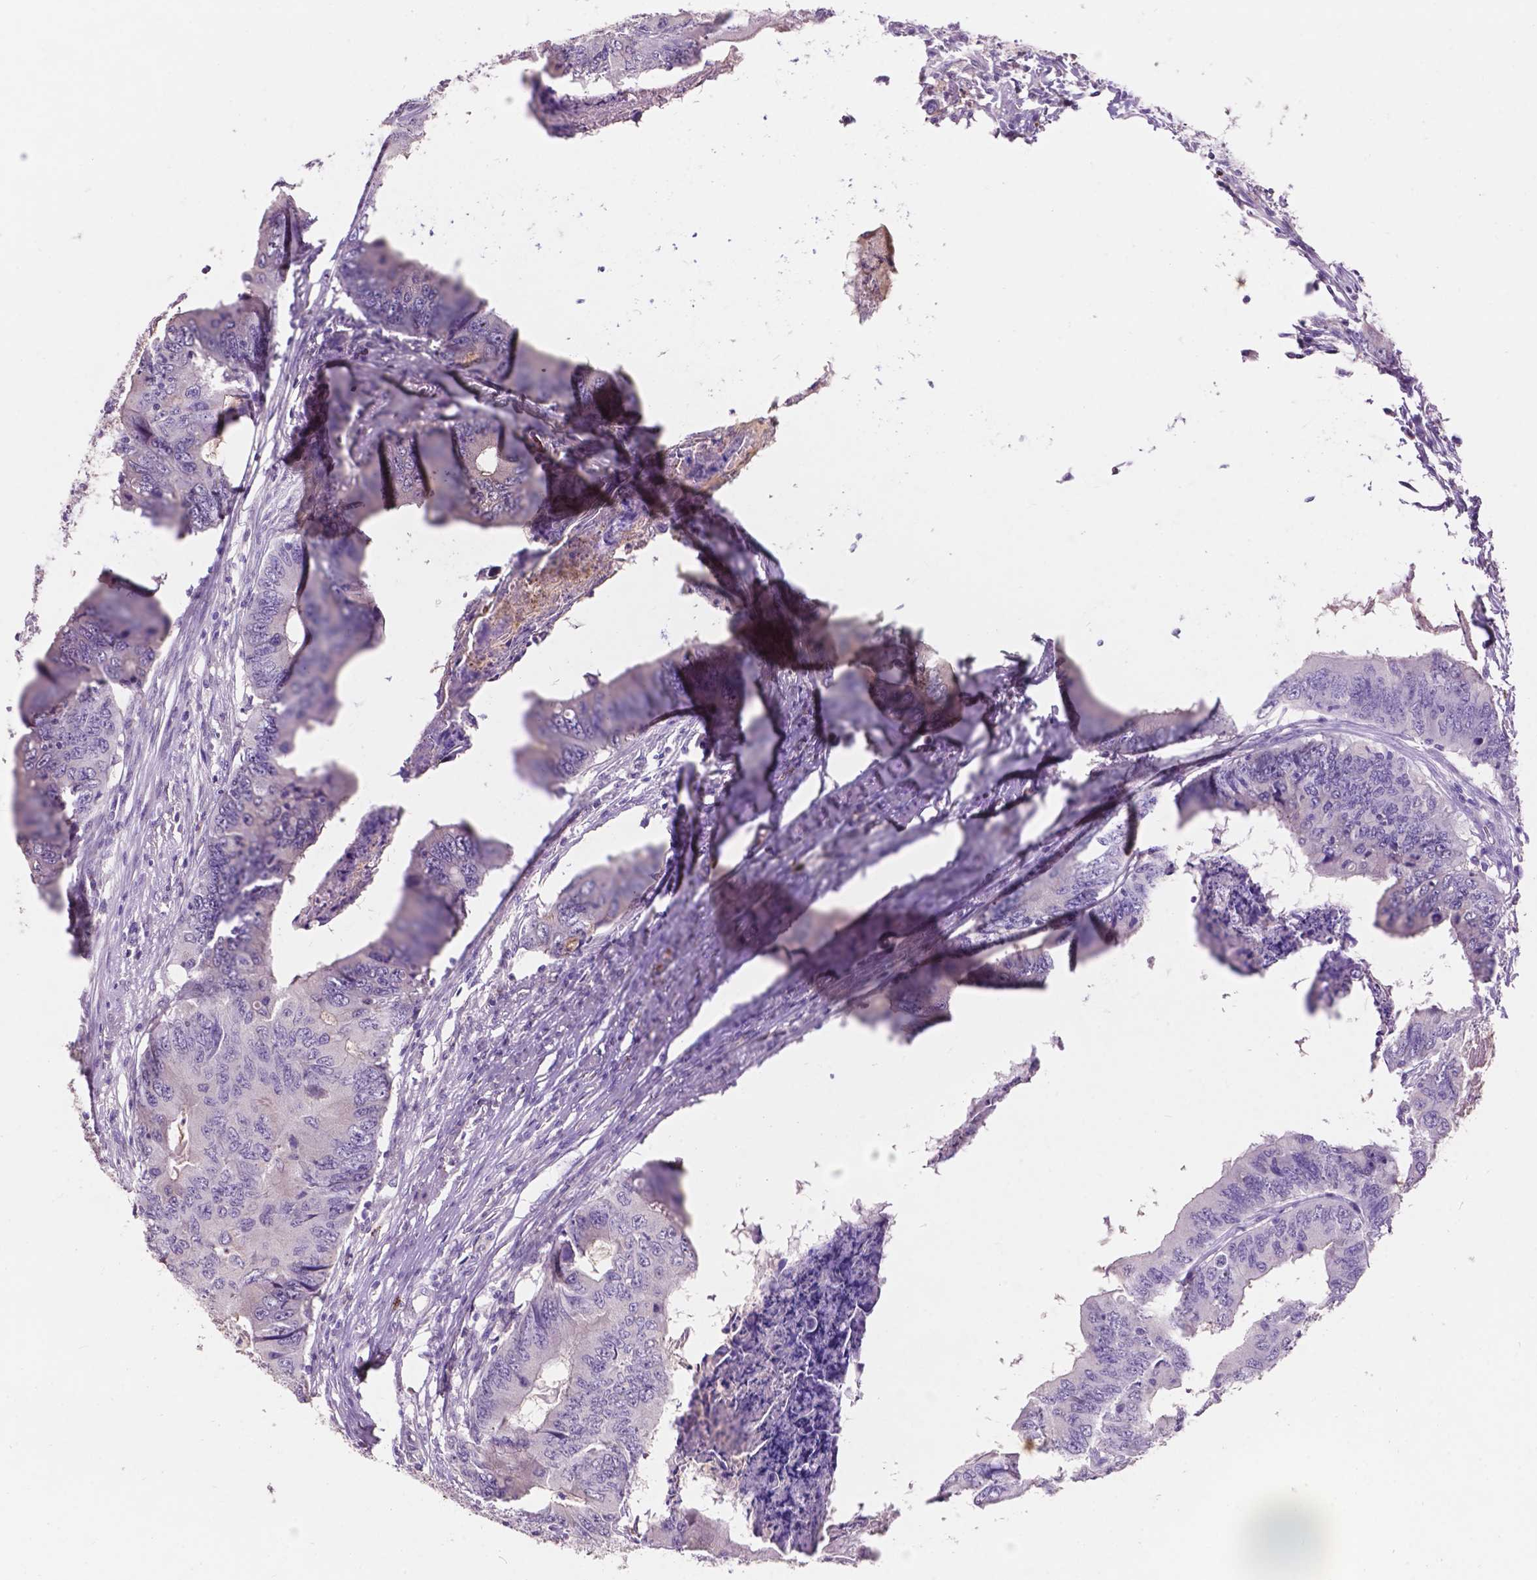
{"staining": {"intensity": "negative", "quantity": "none", "location": "none"}, "tissue": "colorectal cancer", "cell_type": "Tumor cells", "image_type": "cancer", "snomed": [{"axis": "morphology", "description": "Adenocarcinoma, NOS"}, {"axis": "topography", "description": "Colon"}], "caption": "Colorectal adenocarcinoma was stained to show a protein in brown. There is no significant positivity in tumor cells. Brightfield microscopy of IHC stained with DAB (3,3'-diaminobenzidine) (brown) and hematoxylin (blue), captured at high magnification.", "gene": "PLSCR1", "patient": {"sex": "male", "age": 53}}